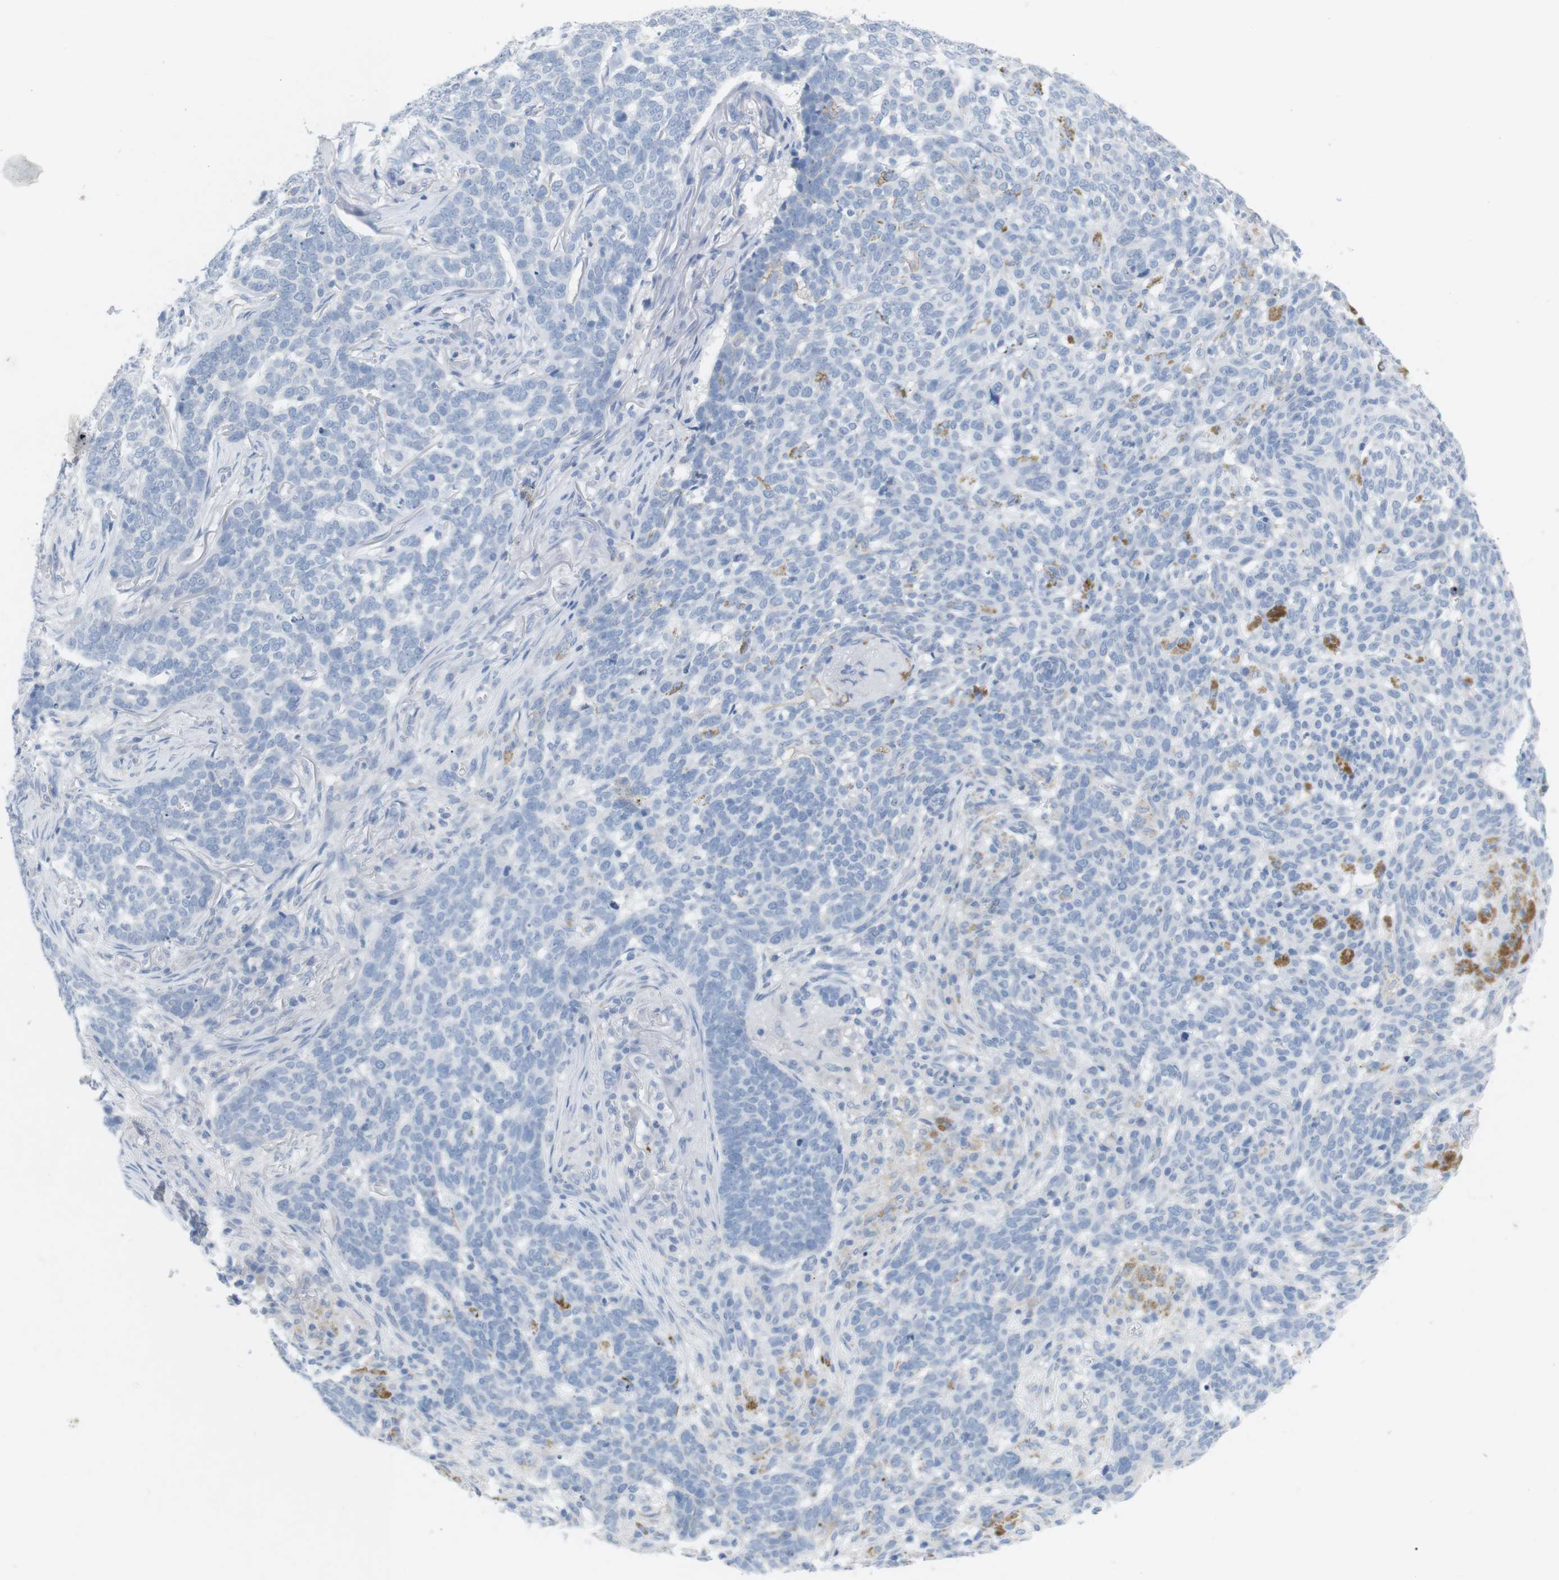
{"staining": {"intensity": "negative", "quantity": "none", "location": "none"}, "tissue": "skin cancer", "cell_type": "Tumor cells", "image_type": "cancer", "snomed": [{"axis": "morphology", "description": "Basal cell carcinoma"}, {"axis": "topography", "description": "Skin"}], "caption": "High magnification brightfield microscopy of skin cancer stained with DAB (3,3'-diaminobenzidine) (brown) and counterstained with hematoxylin (blue): tumor cells show no significant staining.", "gene": "HBG2", "patient": {"sex": "male", "age": 85}}